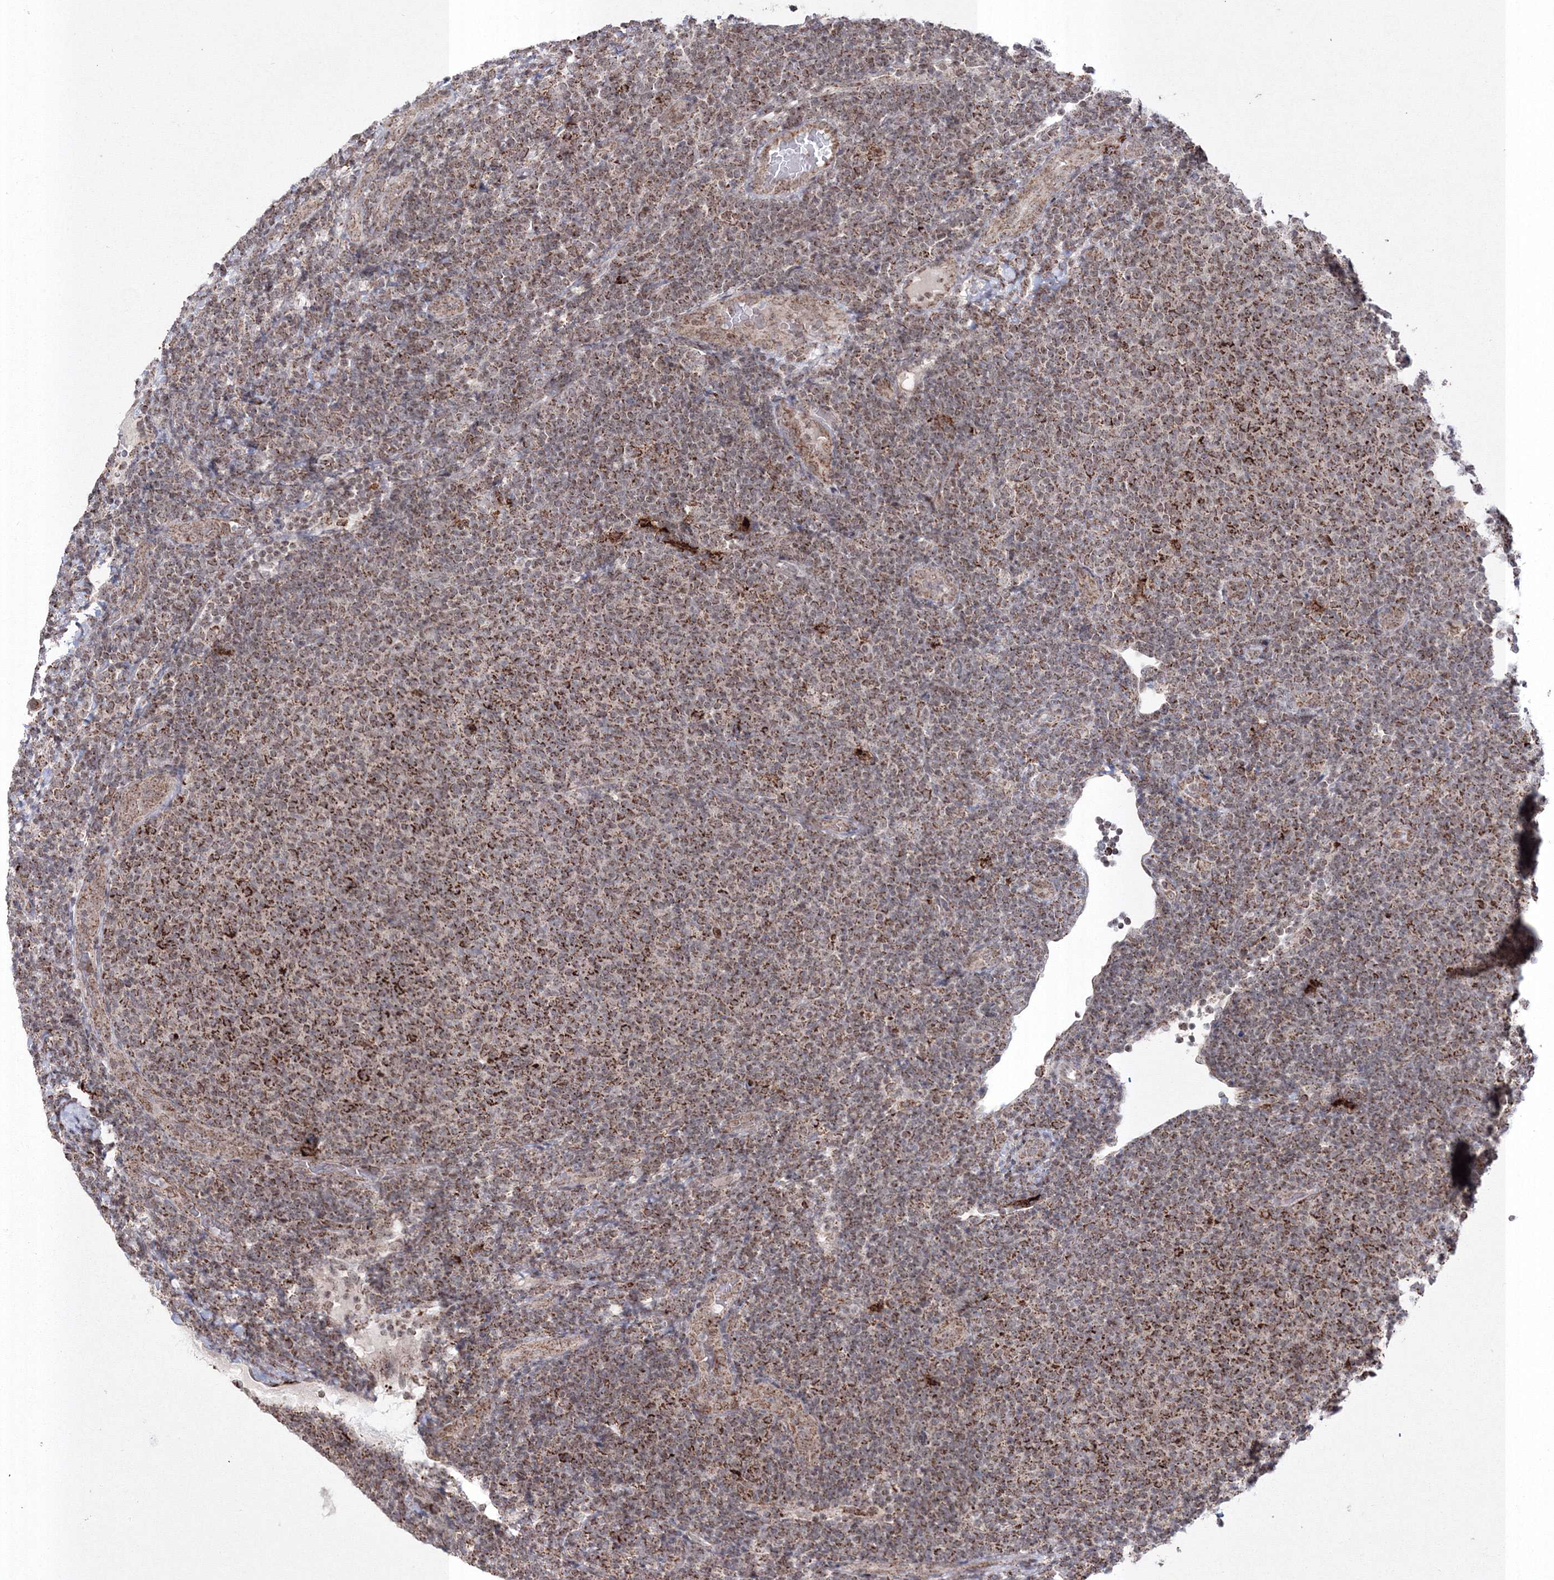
{"staining": {"intensity": "strong", "quantity": "25%-75%", "location": "cytoplasmic/membranous"}, "tissue": "lymphoma", "cell_type": "Tumor cells", "image_type": "cancer", "snomed": [{"axis": "morphology", "description": "Malignant lymphoma, non-Hodgkin's type, Low grade"}, {"axis": "topography", "description": "Lymph node"}], "caption": "IHC staining of malignant lymphoma, non-Hodgkin's type (low-grade), which shows high levels of strong cytoplasmic/membranous positivity in about 25%-75% of tumor cells indicating strong cytoplasmic/membranous protein expression. The staining was performed using DAB (brown) for protein detection and nuclei were counterstained in hematoxylin (blue).", "gene": "GRSF1", "patient": {"sex": "male", "age": 66}}